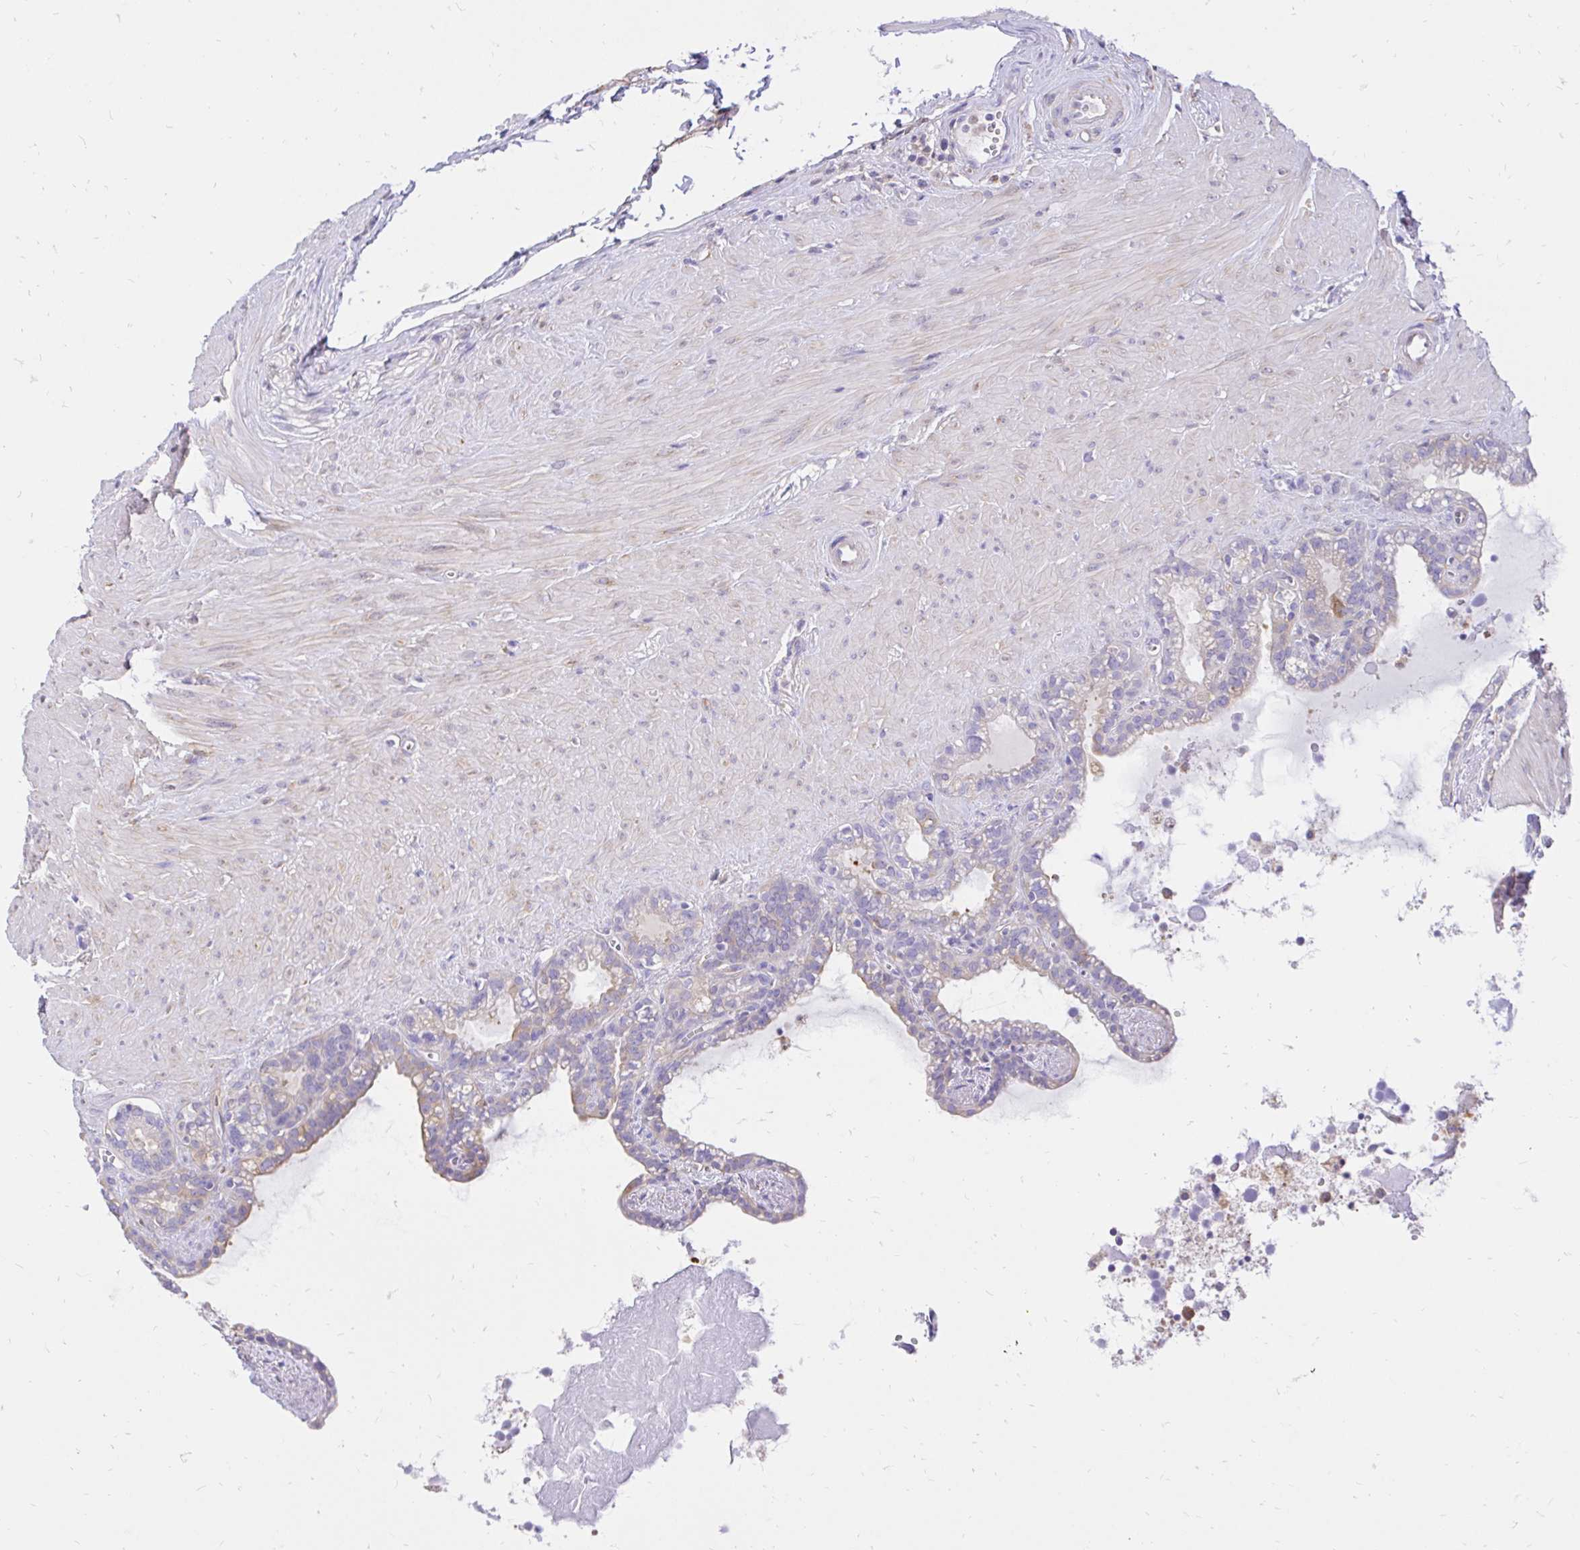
{"staining": {"intensity": "weak", "quantity": "25%-75%", "location": "cytoplasmic/membranous"}, "tissue": "seminal vesicle", "cell_type": "Glandular cells", "image_type": "normal", "snomed": [{"axis": "morphology", "description": "Normal tissue, NOS"}, {"axis": "topography", "description": "Seminal veicle"}], "caption": "Brown immunohistochemical staining in normal seminal vesicle demonstrates weak cytoplasmic/membranous expression in about 25%-75% of glandular cells. (Brightfield microscopy of DAB IHC at high magnification).", "gene": "ABCB10", "patient": {"sex": "male", "age": 76}}